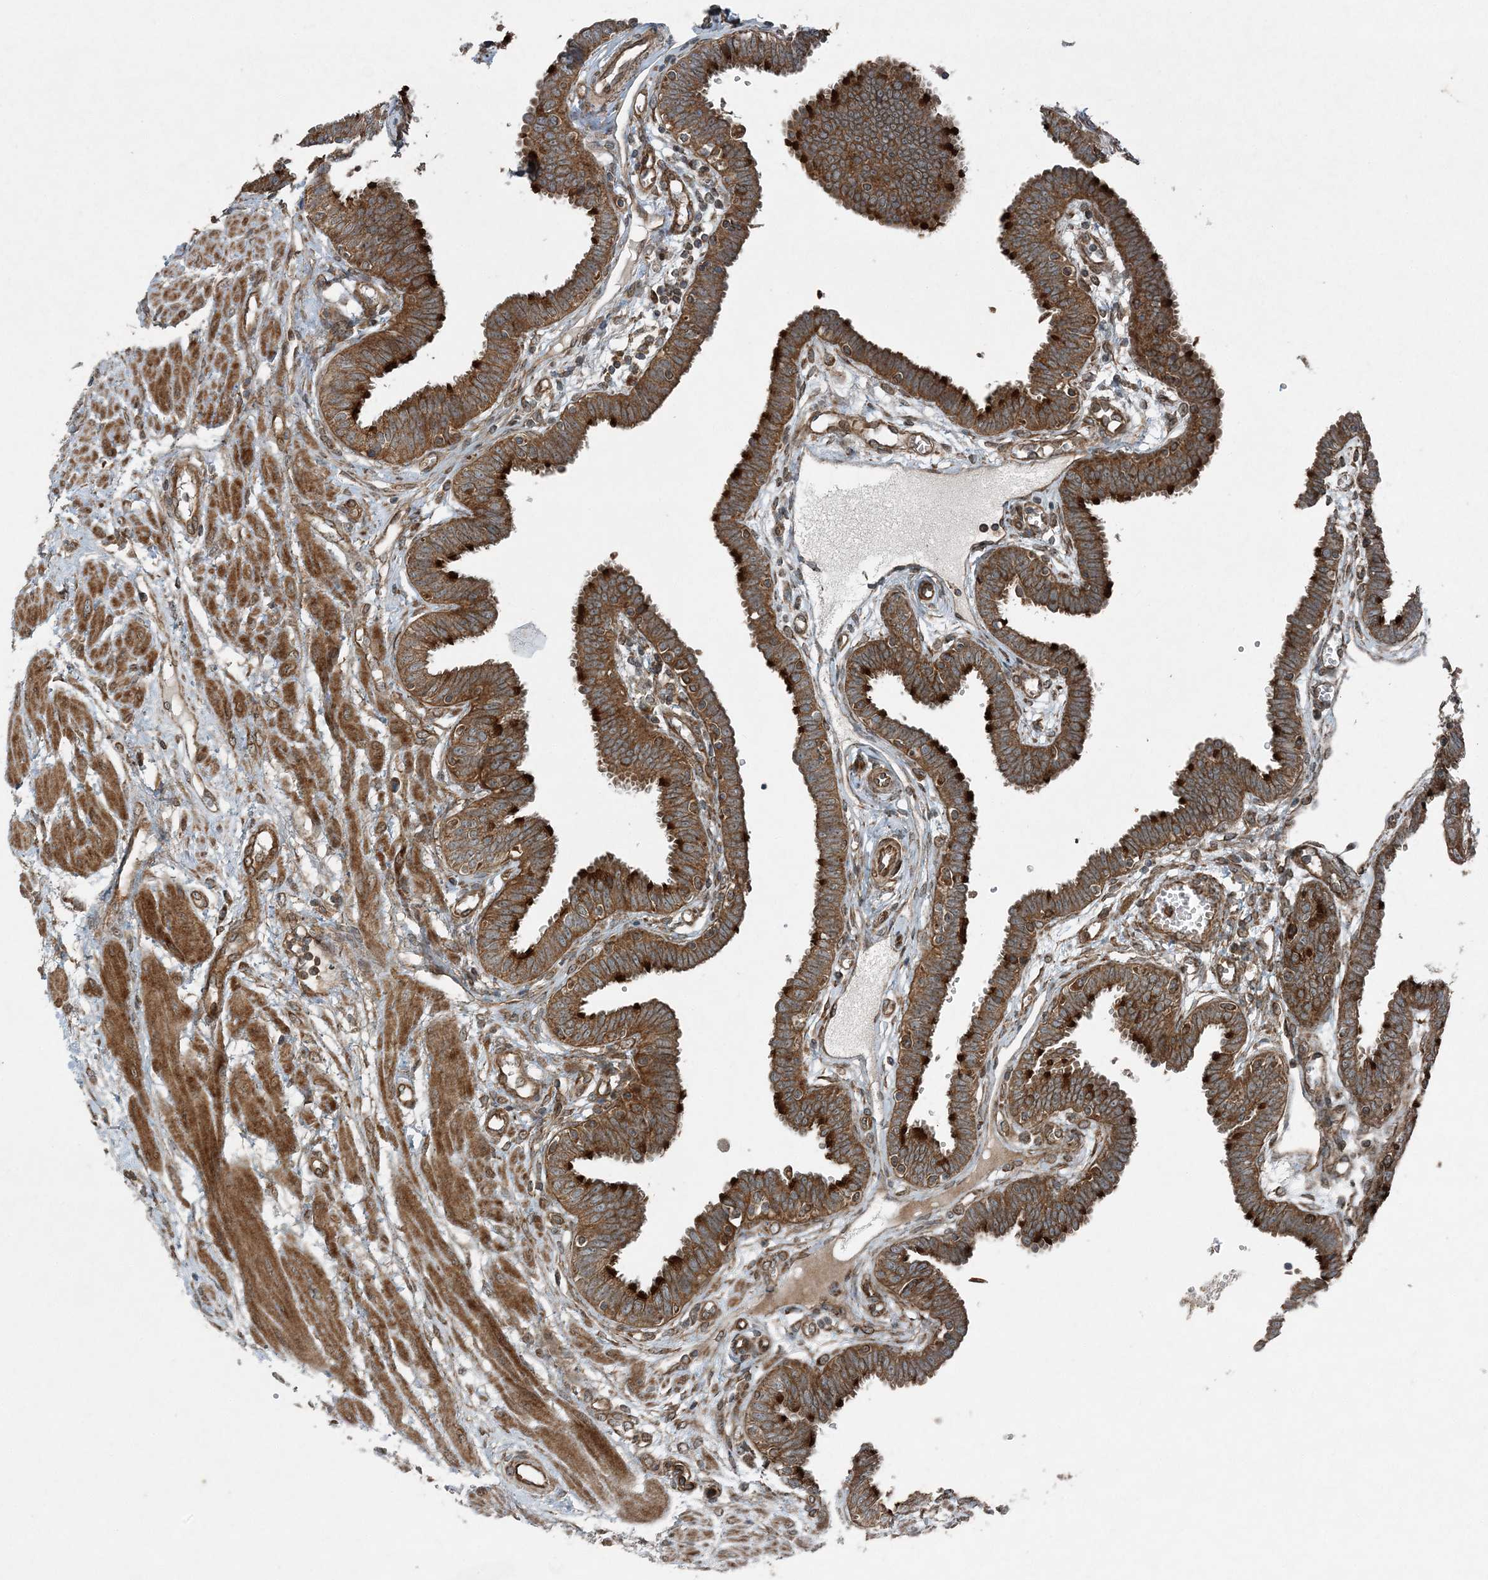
{"staining": {"intensity": "strong", "quantity": ">75%", "location": "cytoplasmic/membranous"}, "tissue": "fallopian tube", "cell_type": "Glandular cells", "image_type": "normal", "snomed": [{"axis": "morphology", "description": "Normal tissue, NOS"}, {"axis": "topography", "description": "Fallopian tube"}], "caption": "Immunohistochemical staining of normal fallopian tube reveals >75% levels of strong cytoplasmic/membranous protein expression in about >75% of glandular cells.", "gene": "COPS7B", "patient": {"sex": "female", "age": 32}}